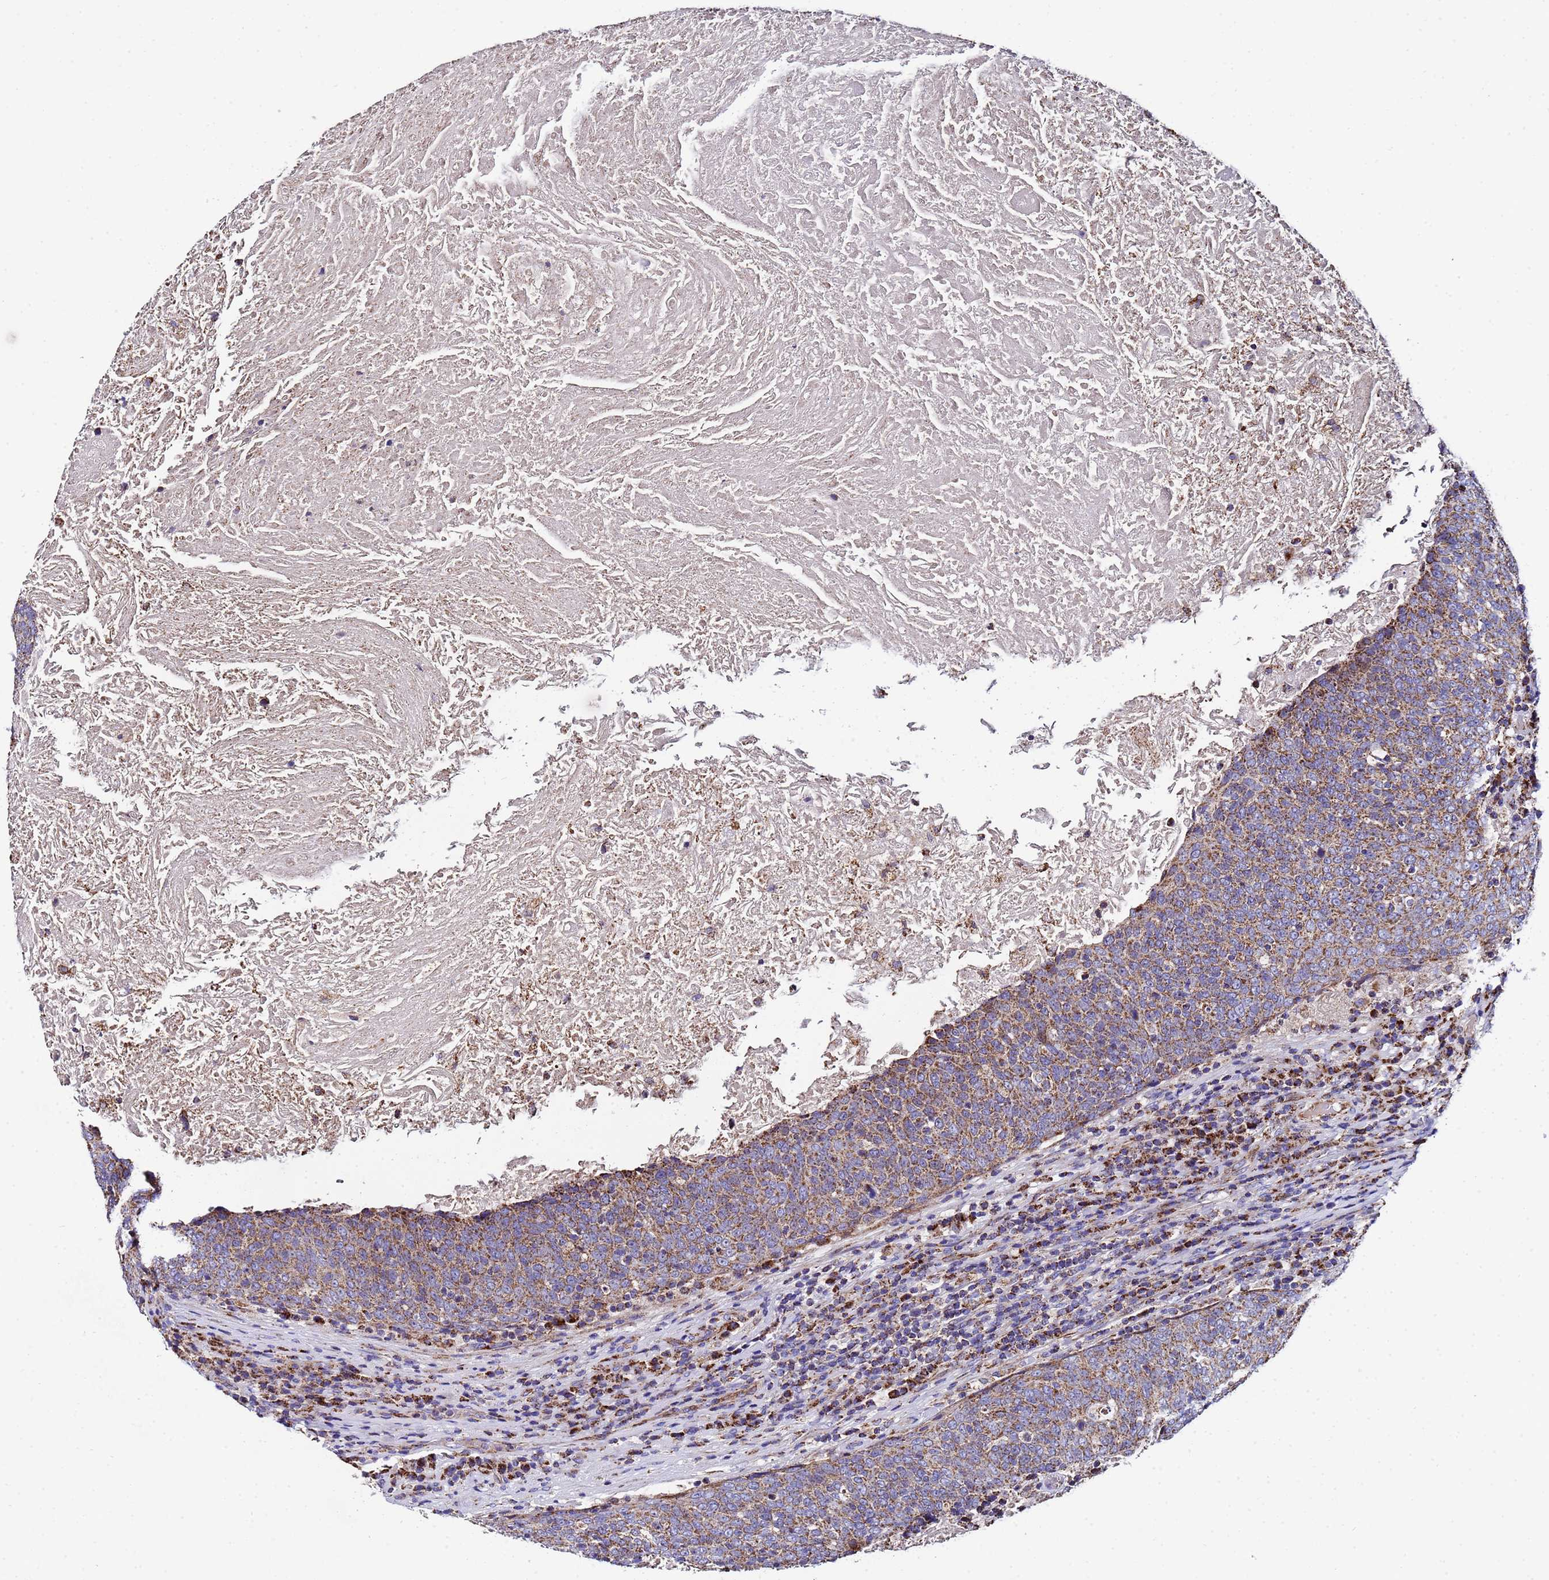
{"staining": {"intensity": "moderate", "quantity": ">75%", "location": "cytoplasmic/membranous"}, "tissue": "head and neck cancer", "cell_type": "Tumor cells", "image_type": "cancer", "snomed": [{"axis": "morphology", "description": "Squamous cell carcinoma, NOS"}, {"axis": "morphology", "description": "Squamous cell carcinoma, metastatic, NOS"}, {"axis": "topography", "description": "Lymph node"}, {"axis": "topography", "description": "Head-Neck"}], "caption": "A high-resolution image shows immunohistochemistry staining of head and neck metastatic squamous cell carcinoma, which reveals moderate cytoplasmic/membranous positivity in about >75% of tumor cells.", "gene": "MRPS12", "patient": {"sex": "male", "age": 62}}